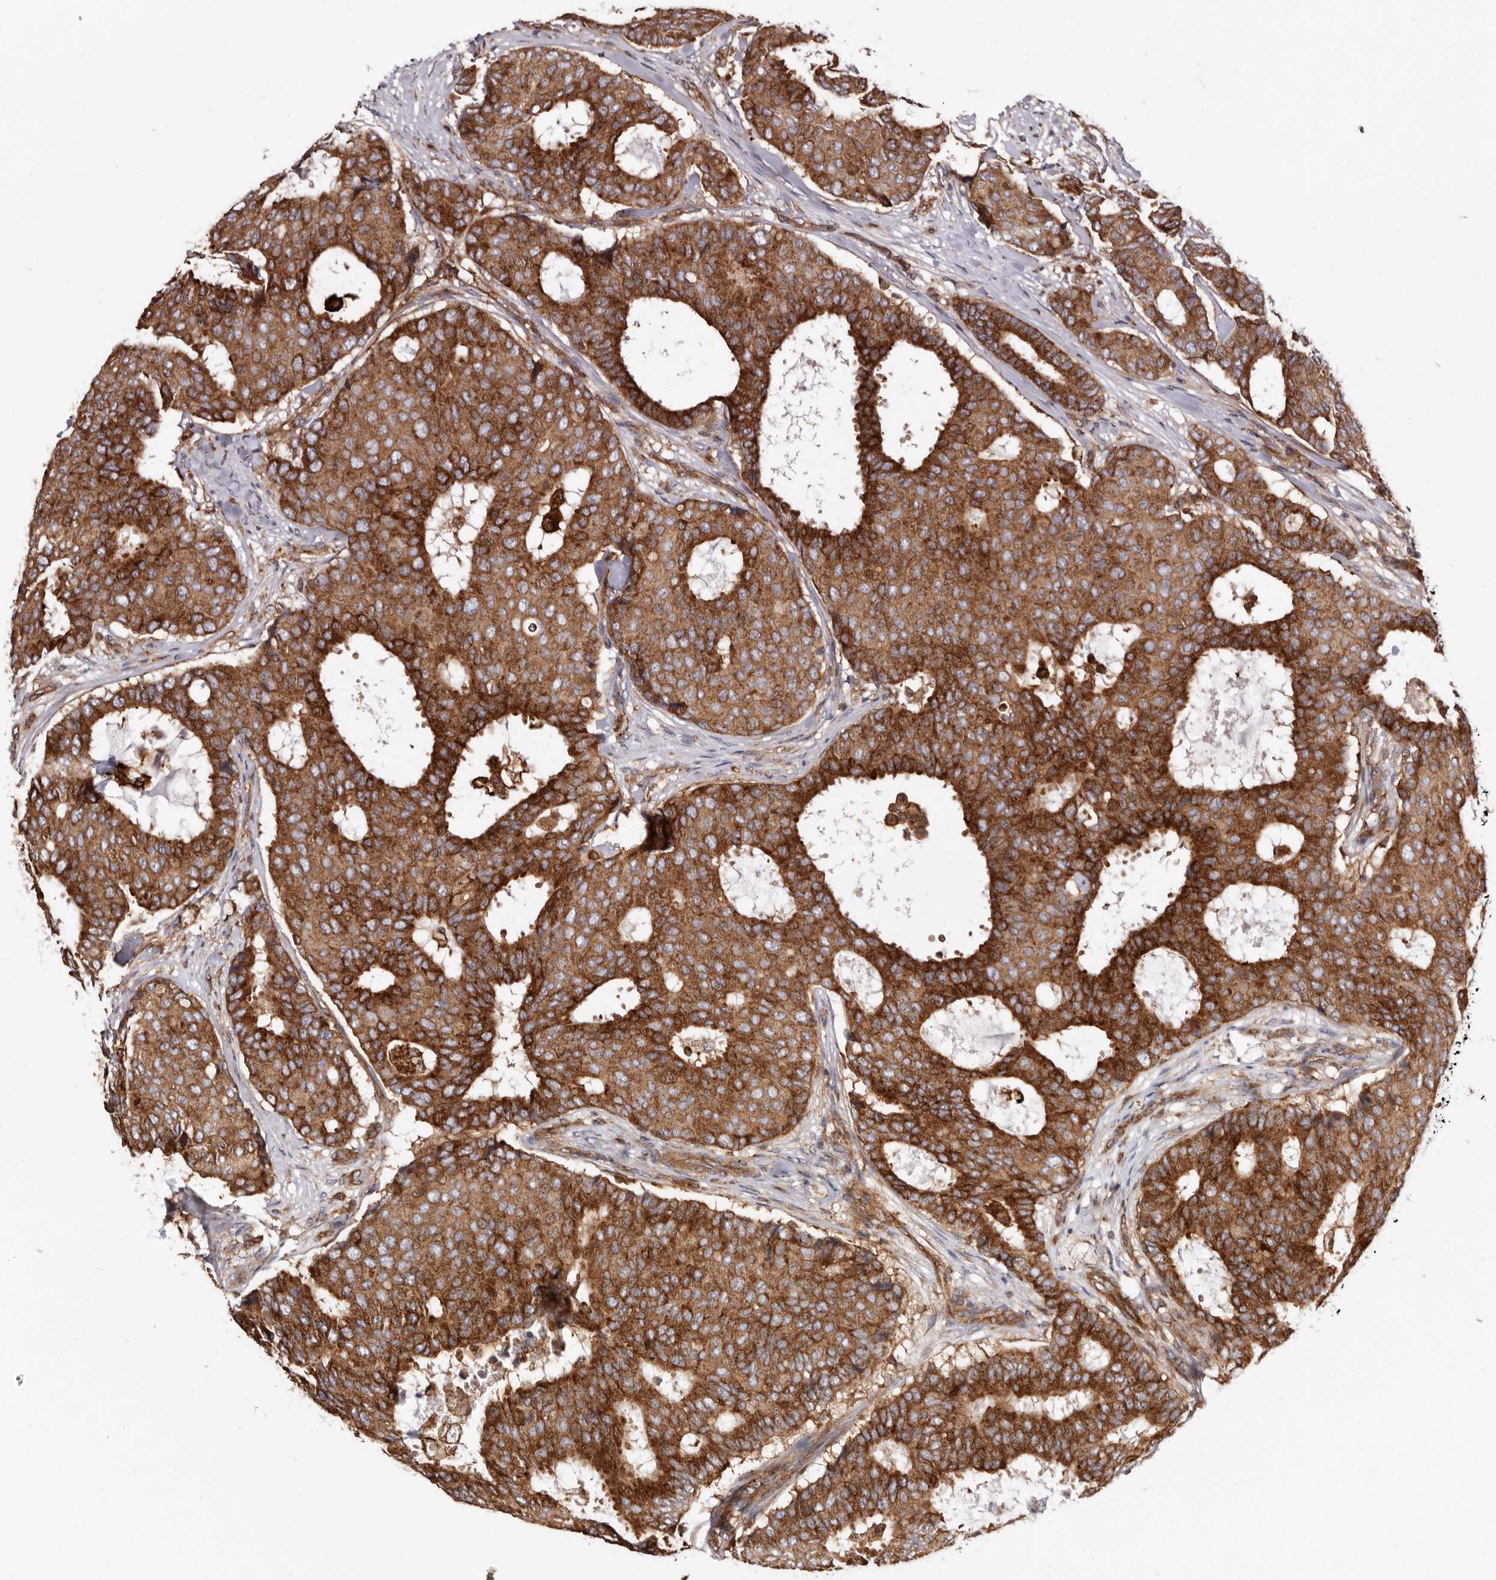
{"staining": {"intensity": "strong", "quantity": ">75%", "location": "cytoplasmic/membranous"}, "tissue": "breast cancer", "cell_type": "Tumor cells", "image_type": "cancer", "snomed": [{"axis": "morphology", "description": "Duct carcinoma"}, {"axis": "topography", "description": "Breast"}], "caption": "Breast cancer (infiltrating ductal carcinoma) stained with immunohistochemistry demonstrates strong cytoplasmic/membranous staining in approximately >75% of tumor cells. (DAB (3,3'-diaminobenzidine) = brown stain, brightfield microscopy at high magnification).", "gene": "COQ8B", "patient": {"sex": "female", "age": 75}}